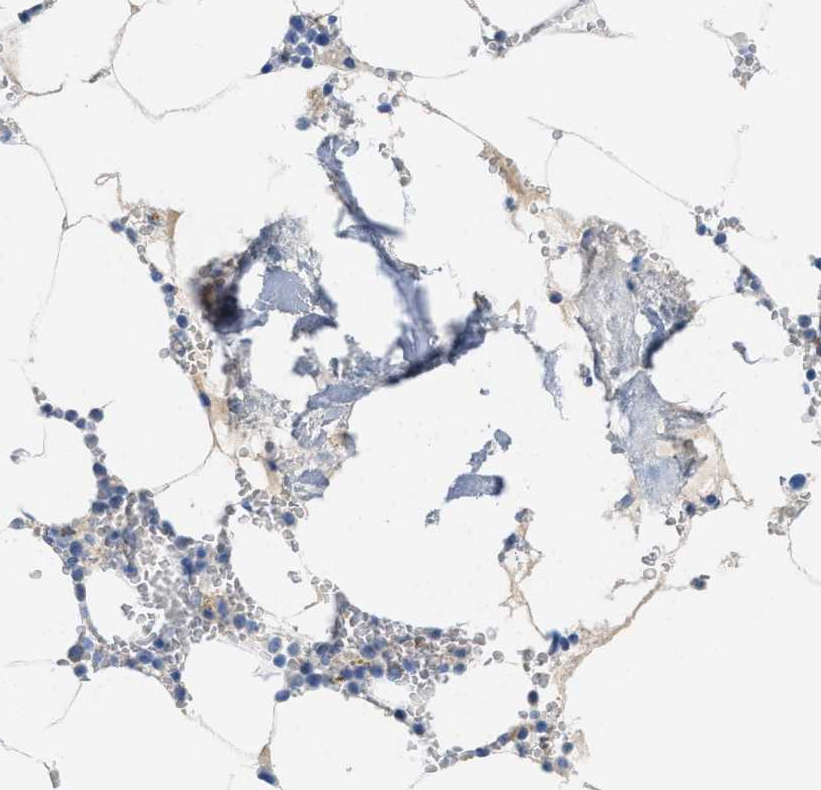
{"staining": {"intensity": "negative", "quantity": "none", "location": "none"}, "tissue": "bone marrow", "cell_type": "Hematopoietic cells", "image_type": "normal", "snomed": [{"axis": "morphology", "description": "Normal tissue, NOS"}, {"axis": "topography", "description": "Bone marrow"}], "caption": "Hematopoietic cells show no significant expression in benign bone marrow.", "gene": "CPA2", "patient": {"sex": "male", "age": 70}}